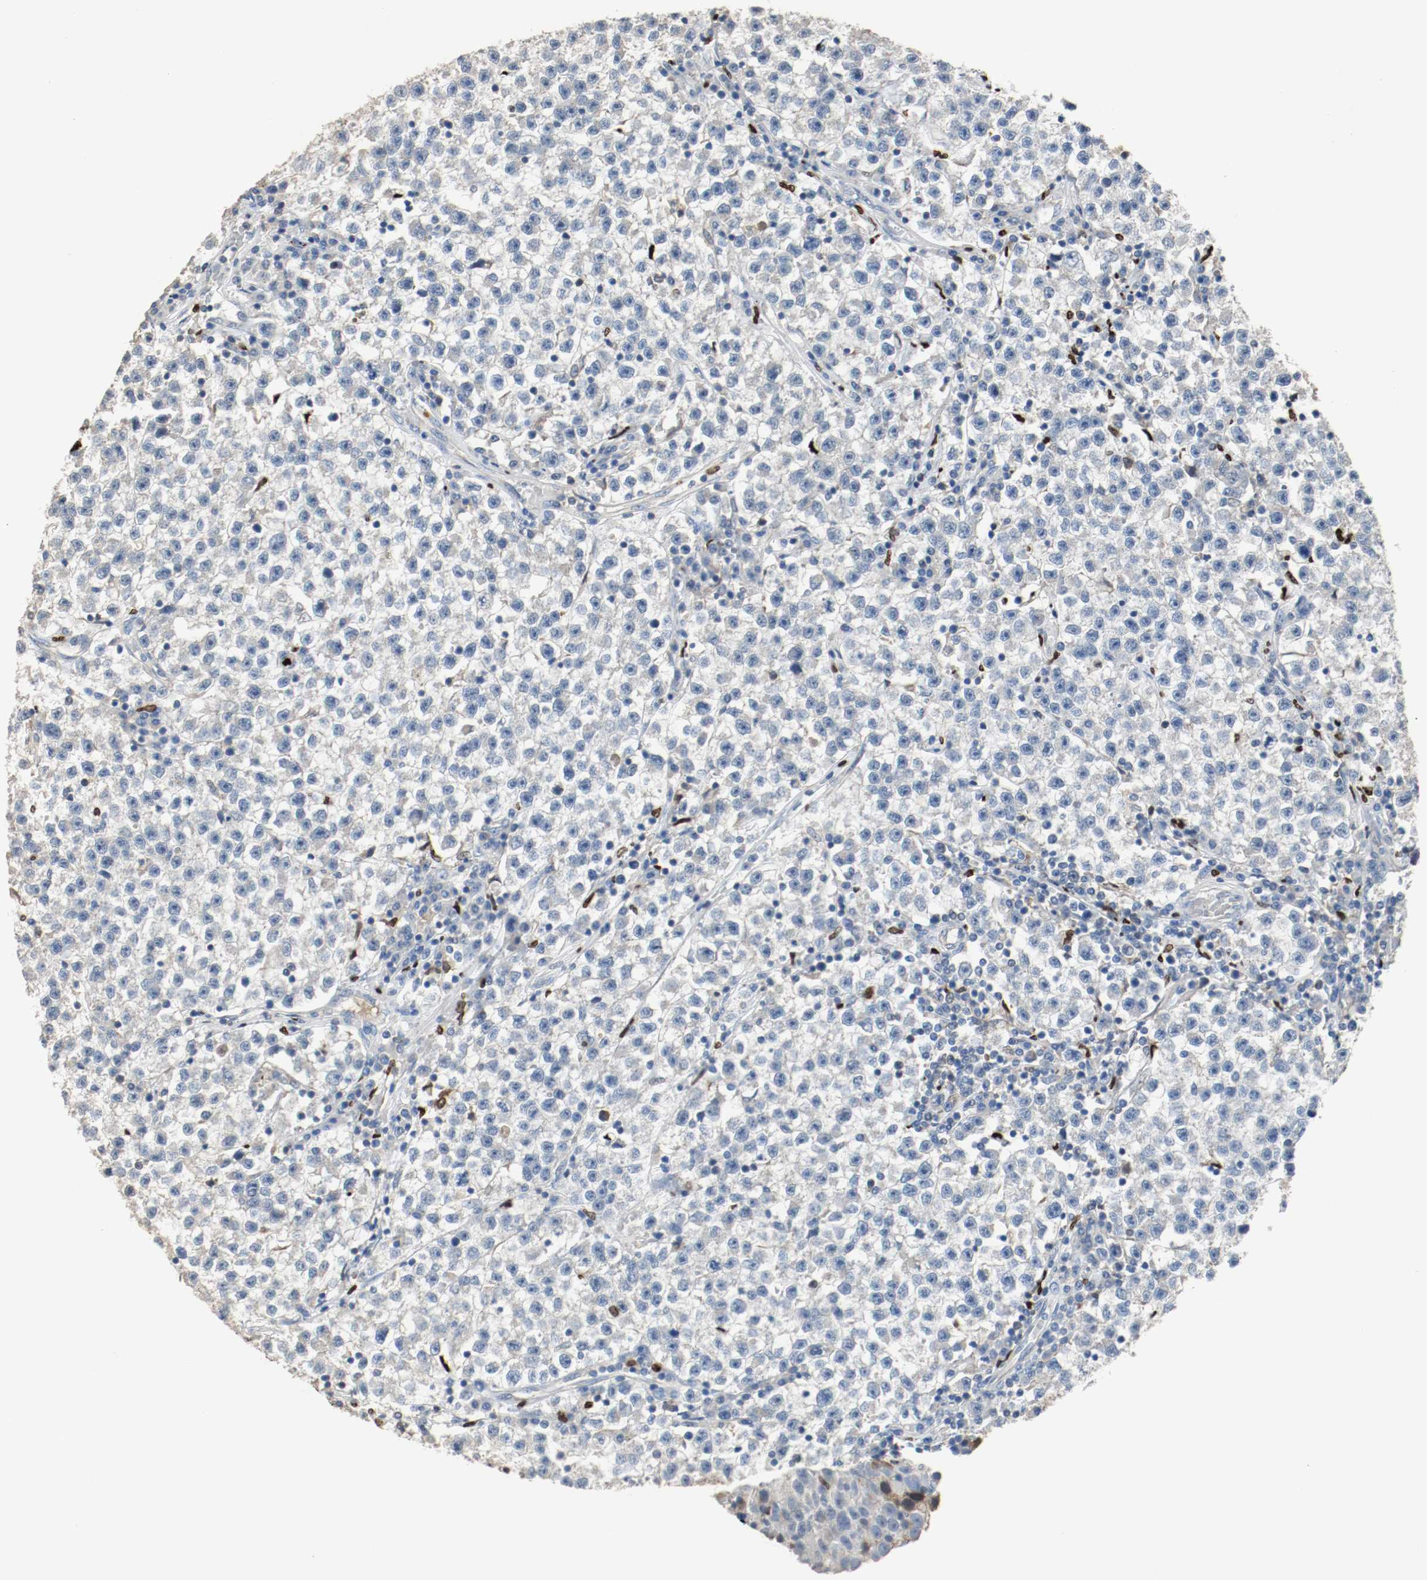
{"staining": {"intensity": "negative", "quantity": "none", "location": "none"}, "tissue": "testis cancer", "cell_type": "Tumor cells", "image_type": "cancer", "snomed": [{"axis": "morphology", "description": "Seminoma, NOS"}, {"axis": "topography", "description": "Testis"}], "caption": "Tumor cells are negative for protein expression in human testis cancer (seminoma).", "gene": "BLK", "patient": {"sex": "male", "age": 22}}